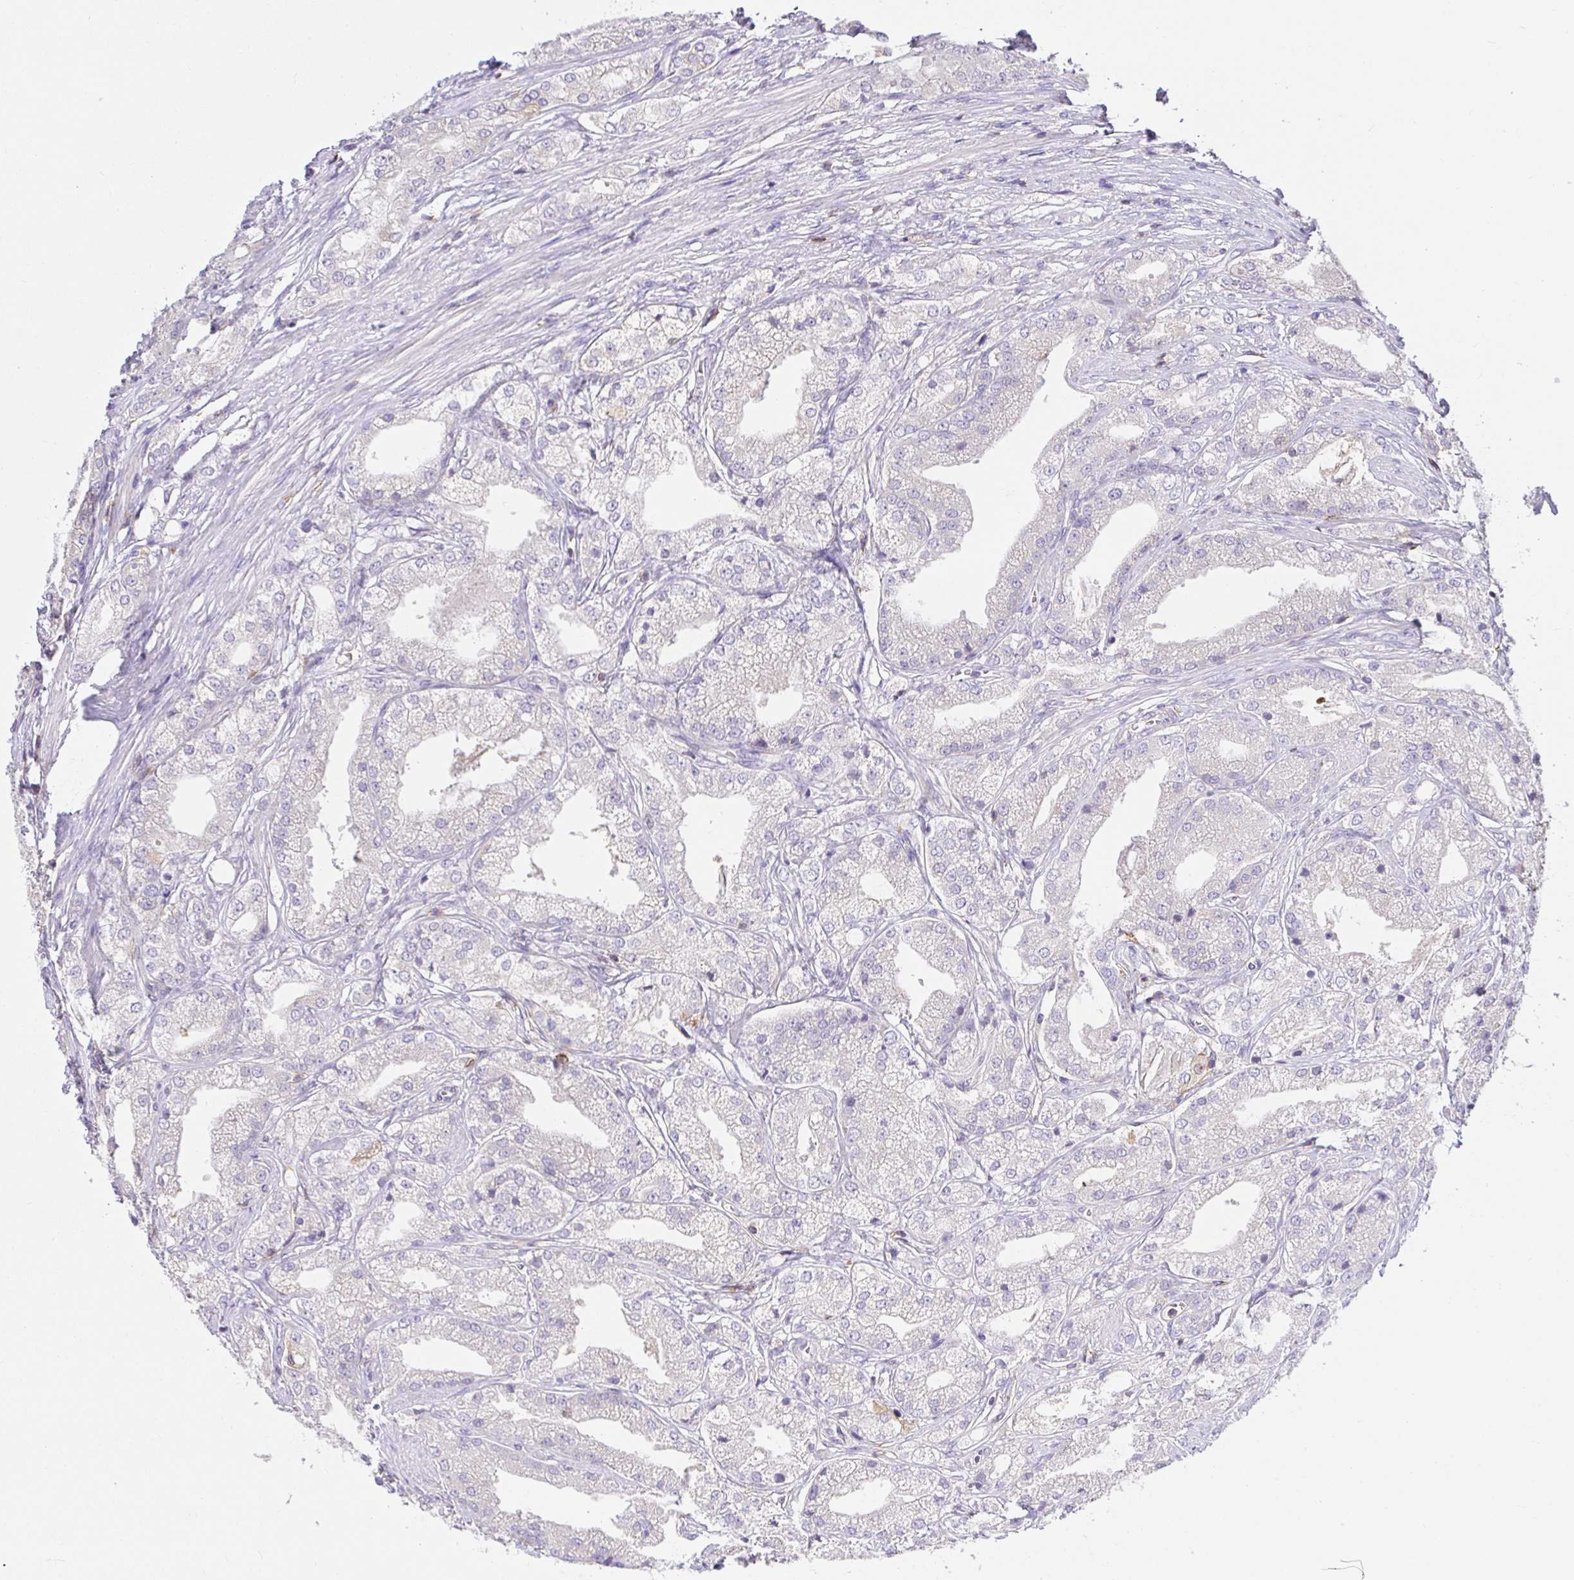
{"staining": {"intensity": "negative", "quantity": "none", "location": "none"}, "tissue": "prostate cancer", "cell_type": "Tumor cells", "image_type": "cancer", "snomed": [{"axis": "morphology", "description": "Adenocarcinoma, High grade"}, {"axis": "topography", "description": "Prostate"}], "caption": "Immunohistochemistry (IHC) image of adenocarcinoma (high-grade) (prostate) stained for a protein (brown), which exhibits no staining in tumor cells. (DAB immunohistochemistry (IHC), high magnification).", "gene": "SKAP1", "patient": {"sex": "male", "age": 61}}